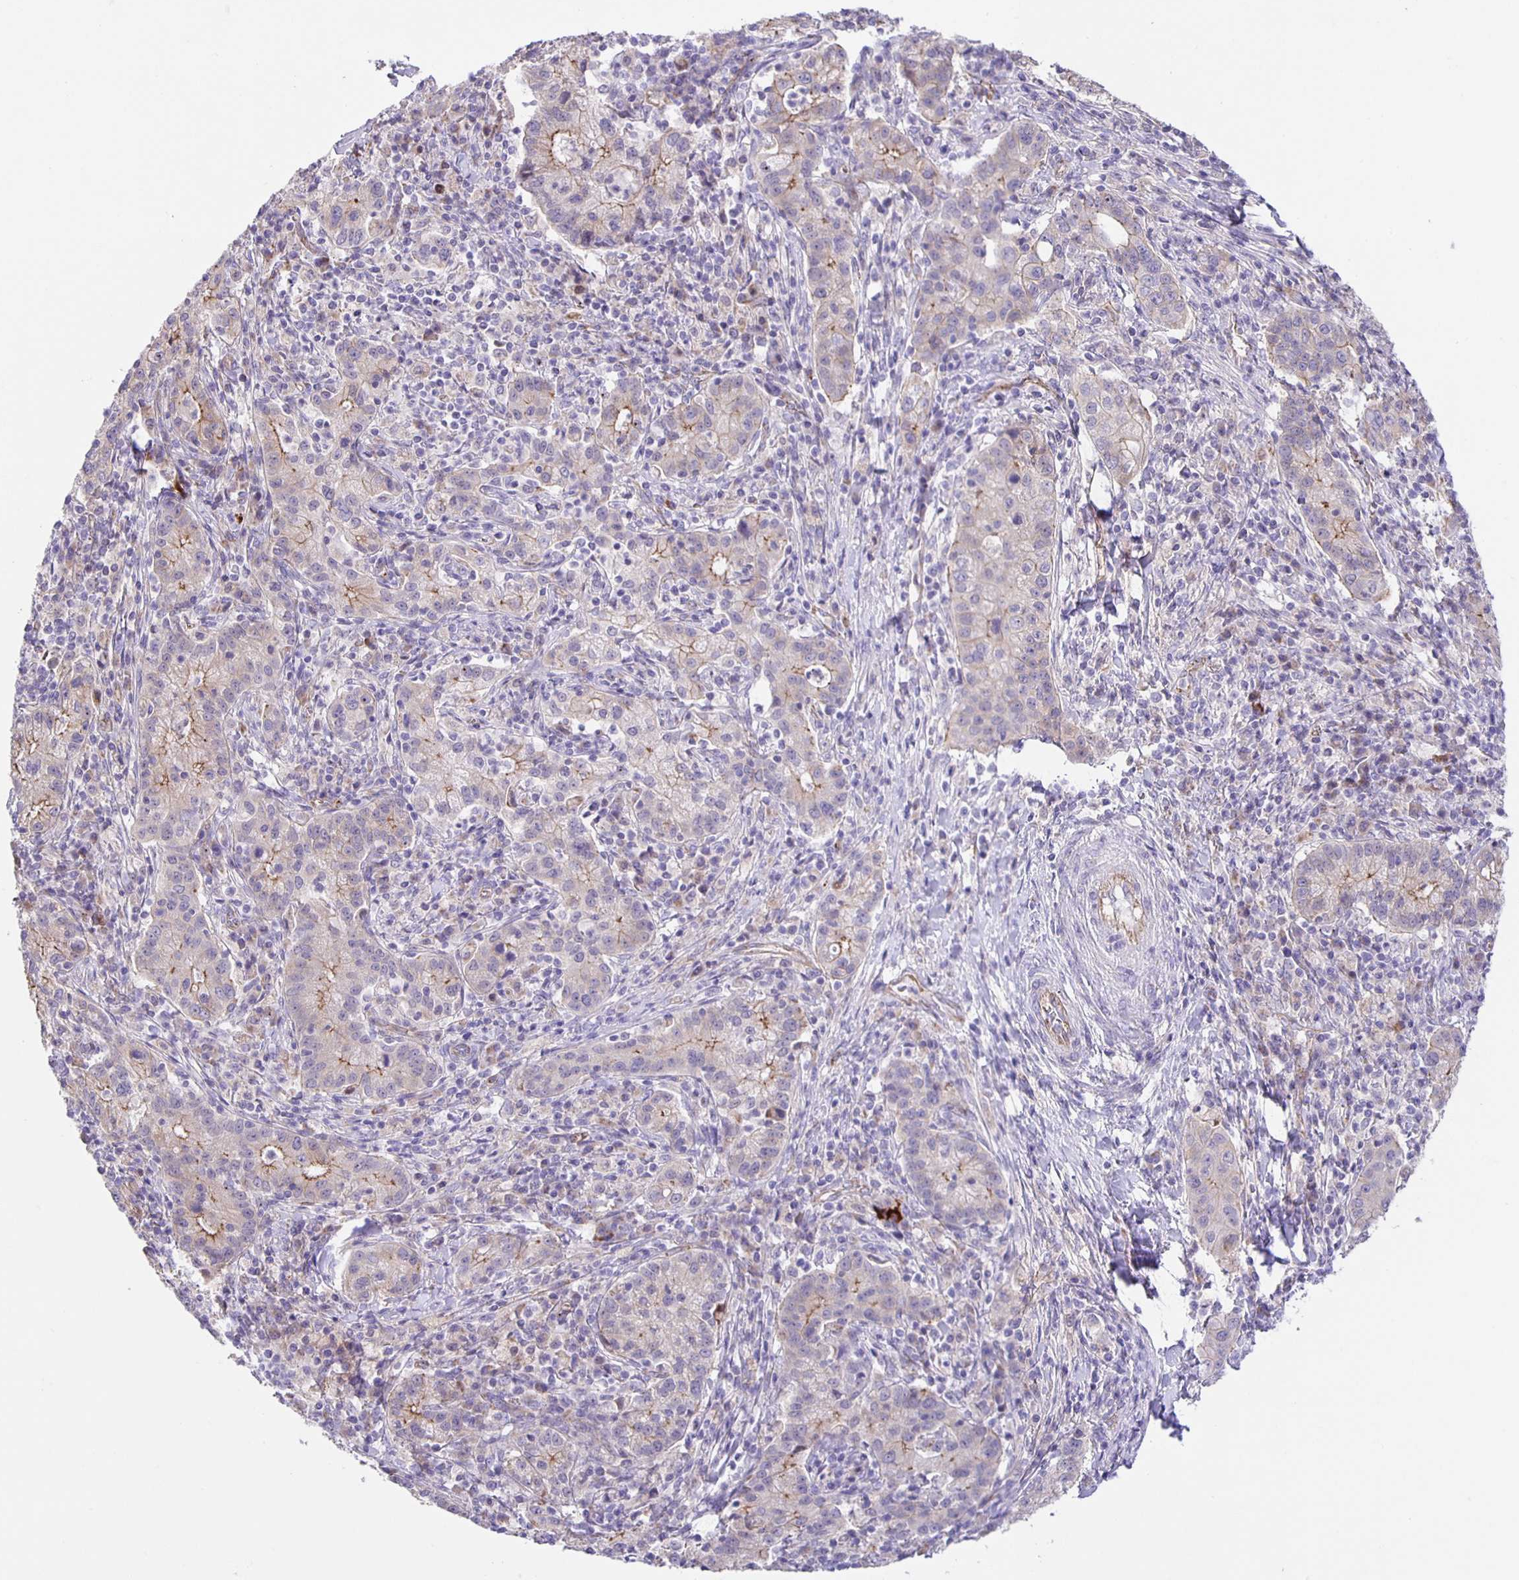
{"staining": {"intensity": "weak", "quantity": "<25%", "location": "cytoplasmic/membranous"}, "tissue": "cervical cancer", "cell_type": "Tumor cells", "image_type": "cancer", "snomed": [{"axis": "morphology", "description": "Normal tissue, NOS"}, {"axis": "morphology", "description": "Adenocarcinoma, NOS"}, {"axis": "topography", "description": "Cervix"}], "caption": "The immunohistochemistry (IHC) histopathology image has no significant expression in tumor cells of cervical cancer tissue.", "gene": "JMJD4", "patient": {"sex": "female", "age": 44}}